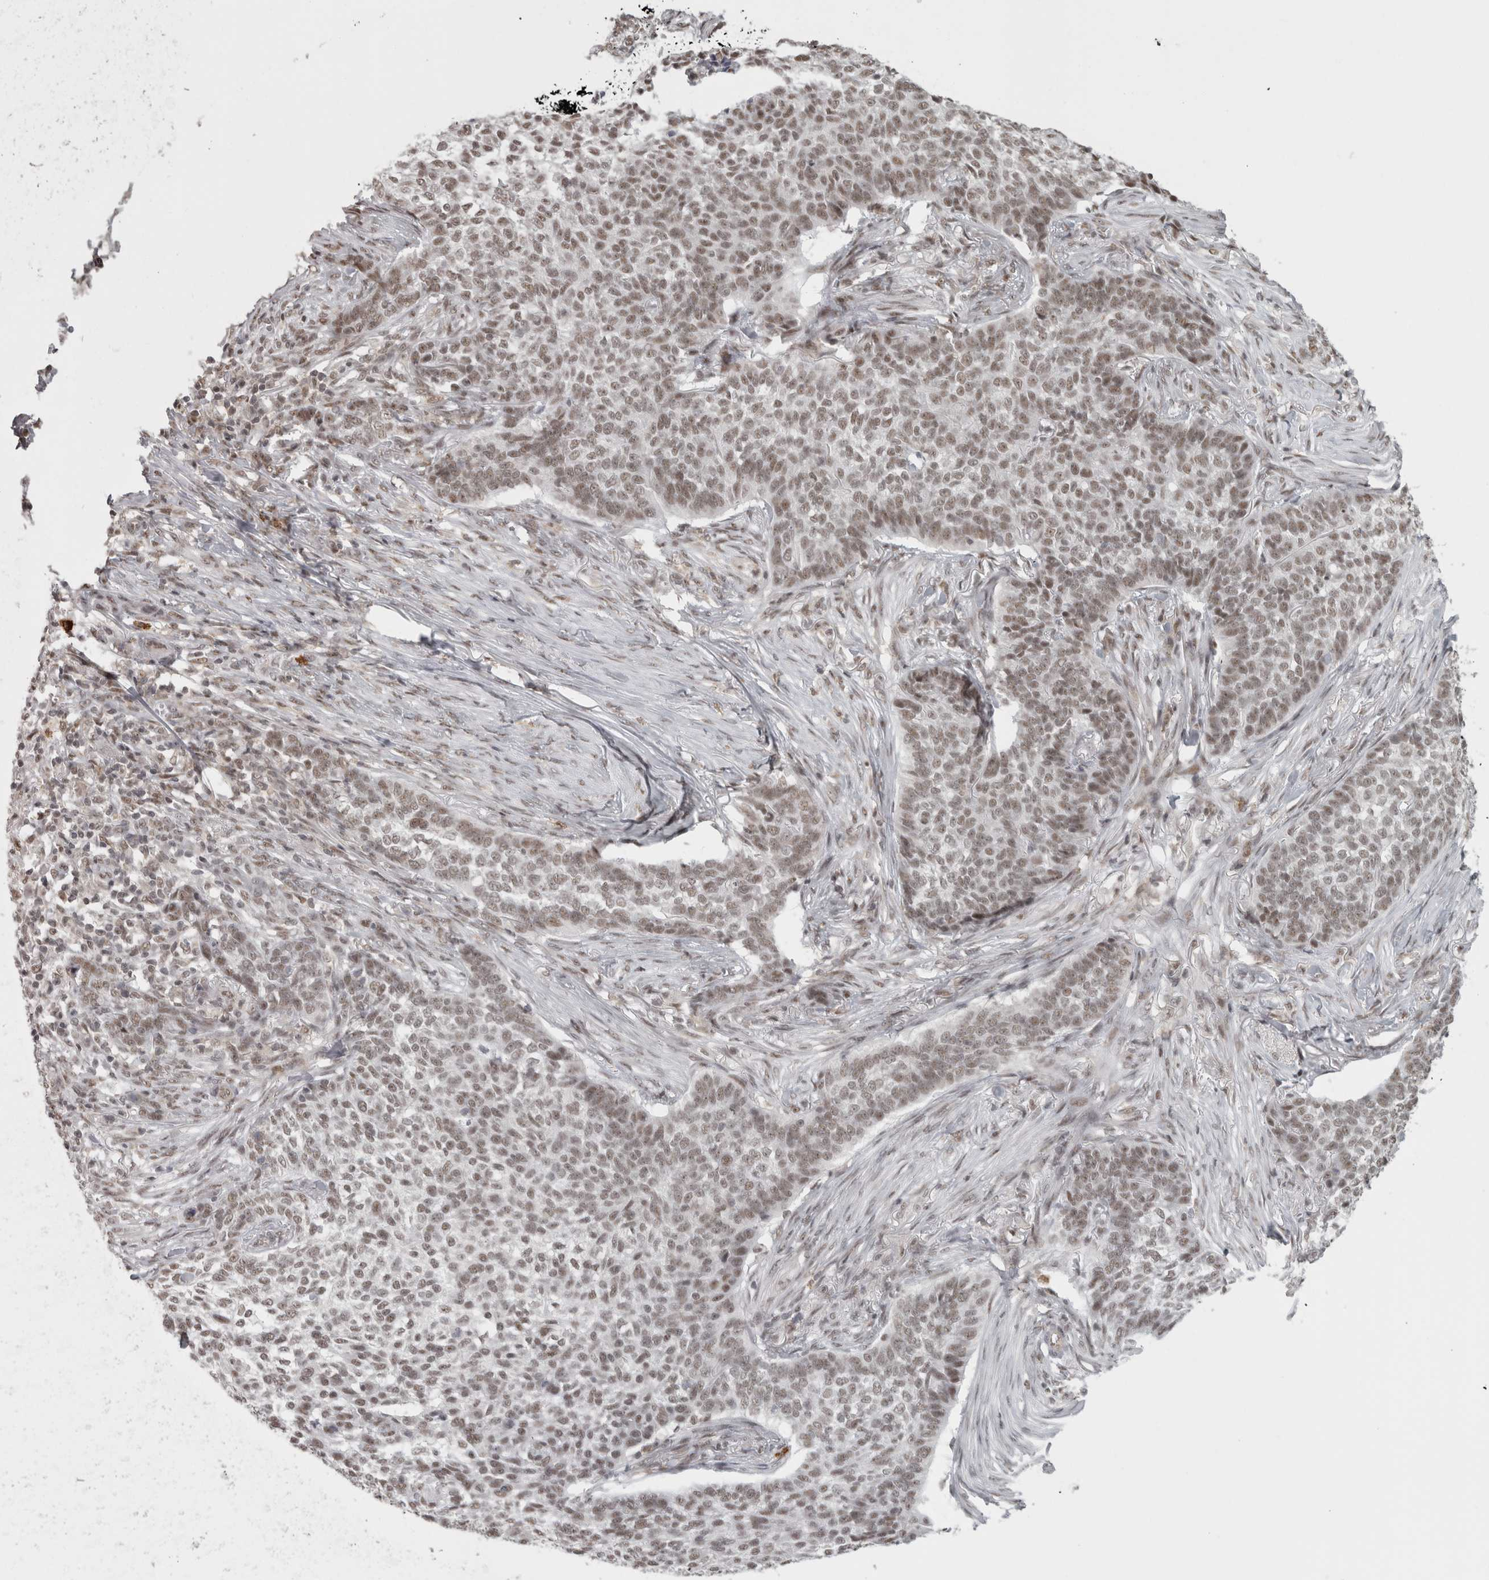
{"staining": {"intensity": "moderate", "quantity": ">75%", "location": "nuclear"}, "tissue": "skin cancer", "cell_type": "Tumor cells", "image_type": "cancer", "snomed": [{"axis": "morphology", "description": "Basal cell carcinoma"}, {"axis": "topography", "description": "Skin"}], "caption": "A micrograph showing moderate nuclear positivity in approximately >75% of tumor cells in basal cell carcinoma (skin), as visualized by brown immunohistochemical staining.", "gene": "MICU3", "patient": {"sex": "male", "age": 85}}